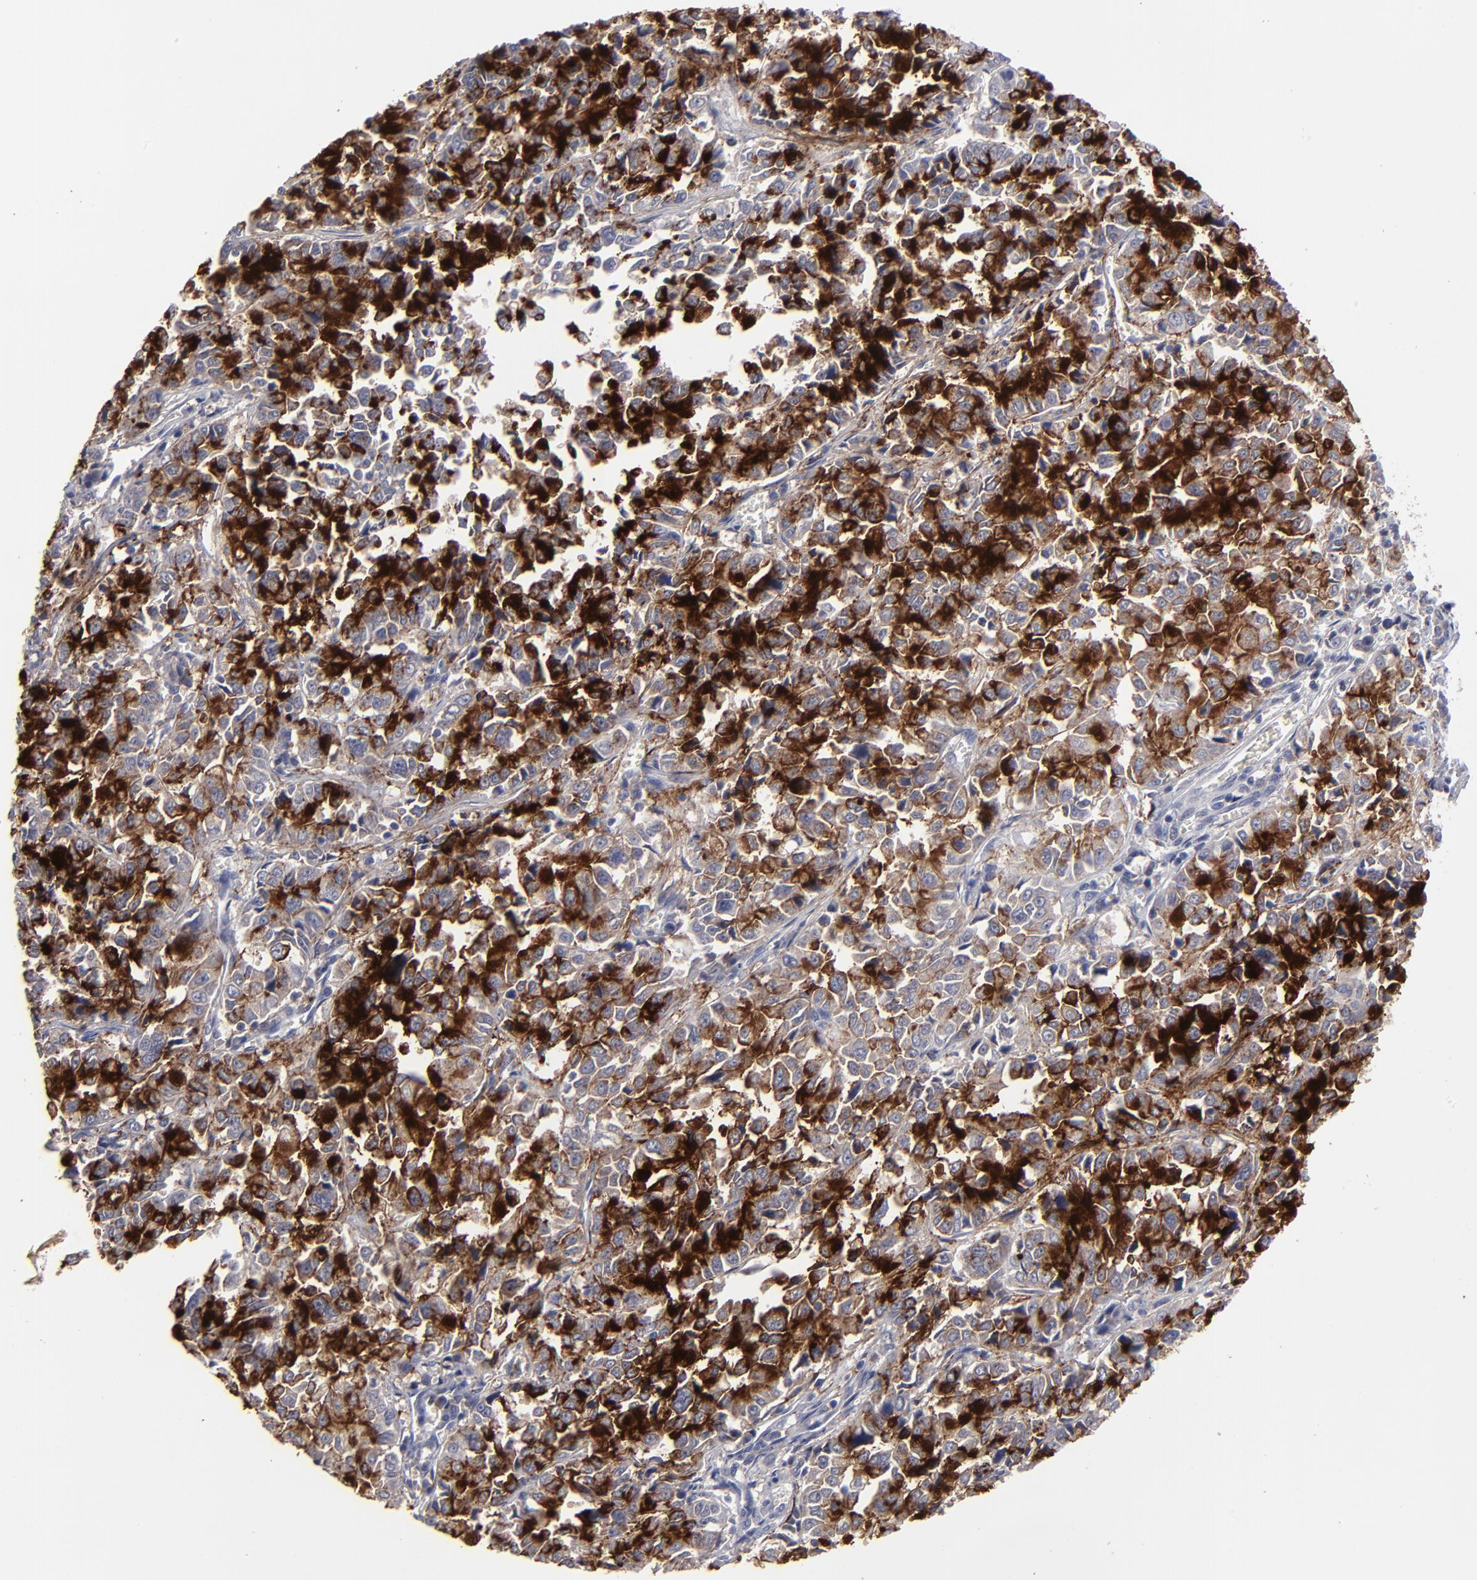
{"staining": {"intensity": "strong", "quantity": ">75%", "location": "cytoplasmic/membranous"}, "tissue": "pancreatic cancer", "cell_type": "Tumor cells", "image_type": "cancer", "snomed": [{"axis": "morphology", "description": "Adenocarcinoma, NOS"}, {"axis": "topography", "description": "Pancreas"}], "caption": "Pancreatic cancer stained for a protein exhibits strong cytoplasmic/membranous positivity in tumor cells.", "gene": "GPM6B", "patient": {"sex": "female", "age": 52}}